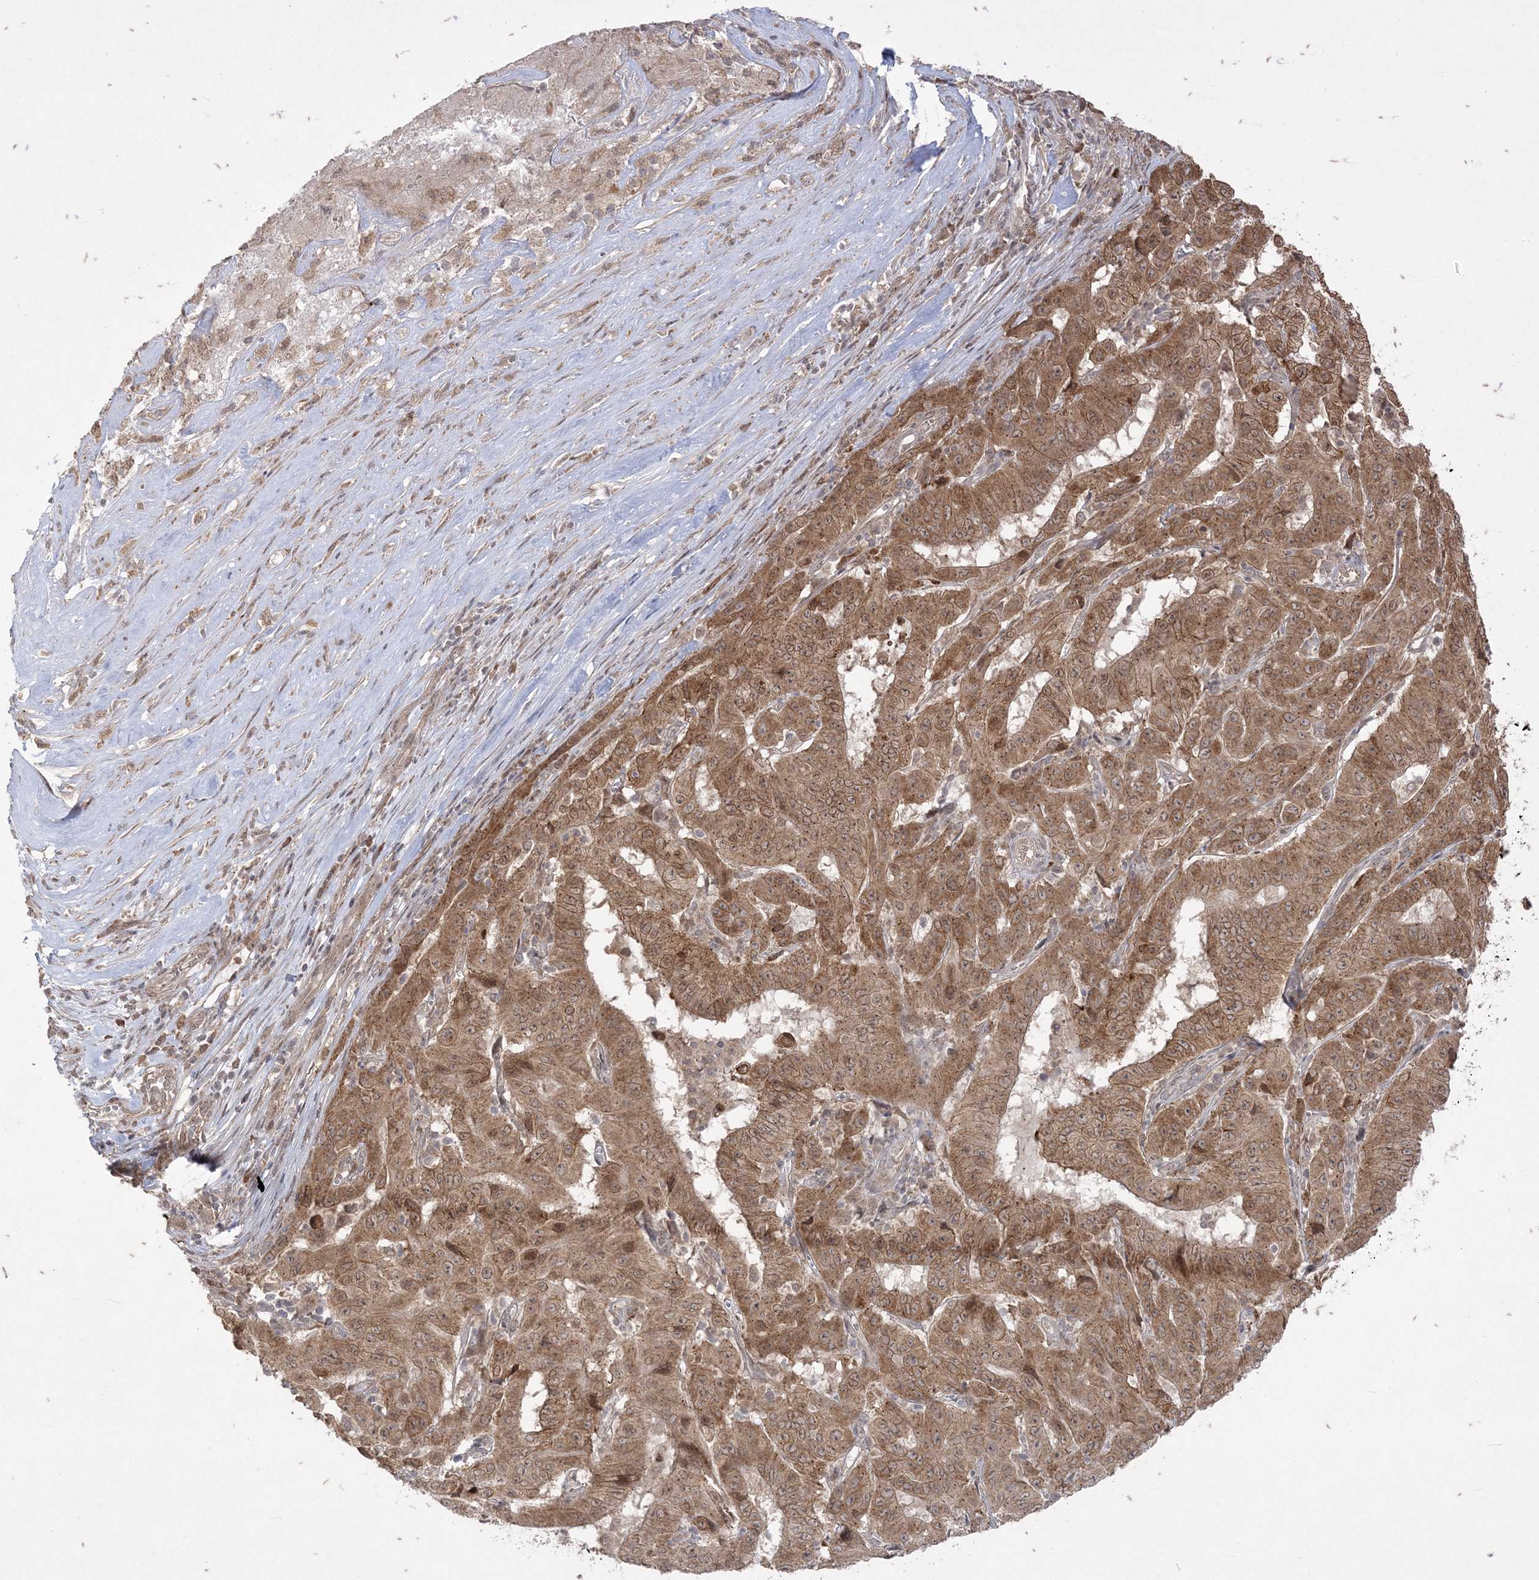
{"staining": {"intensity": "moderate", "quantity": ">75%", "location": "cytoplasmic/membranous"}, "tissue": "pancreatic cancer", "cell_type": "Tumor cells", "image_type": "cancer", "snomed": [{"axis": "morphology", "description": "Adenocarcinoma, NOS"}, {"axis": "topography", "description": "Pancreas"}], "caption": "Pancreatic cancer (adenocarcinoma) stained with a brown dye reveals moderate cytoplasmic/membranous positive positivity in about >75% of tumor cells.", "gene": "RRAS", "patient": {"sex": "male", "age": 63}}